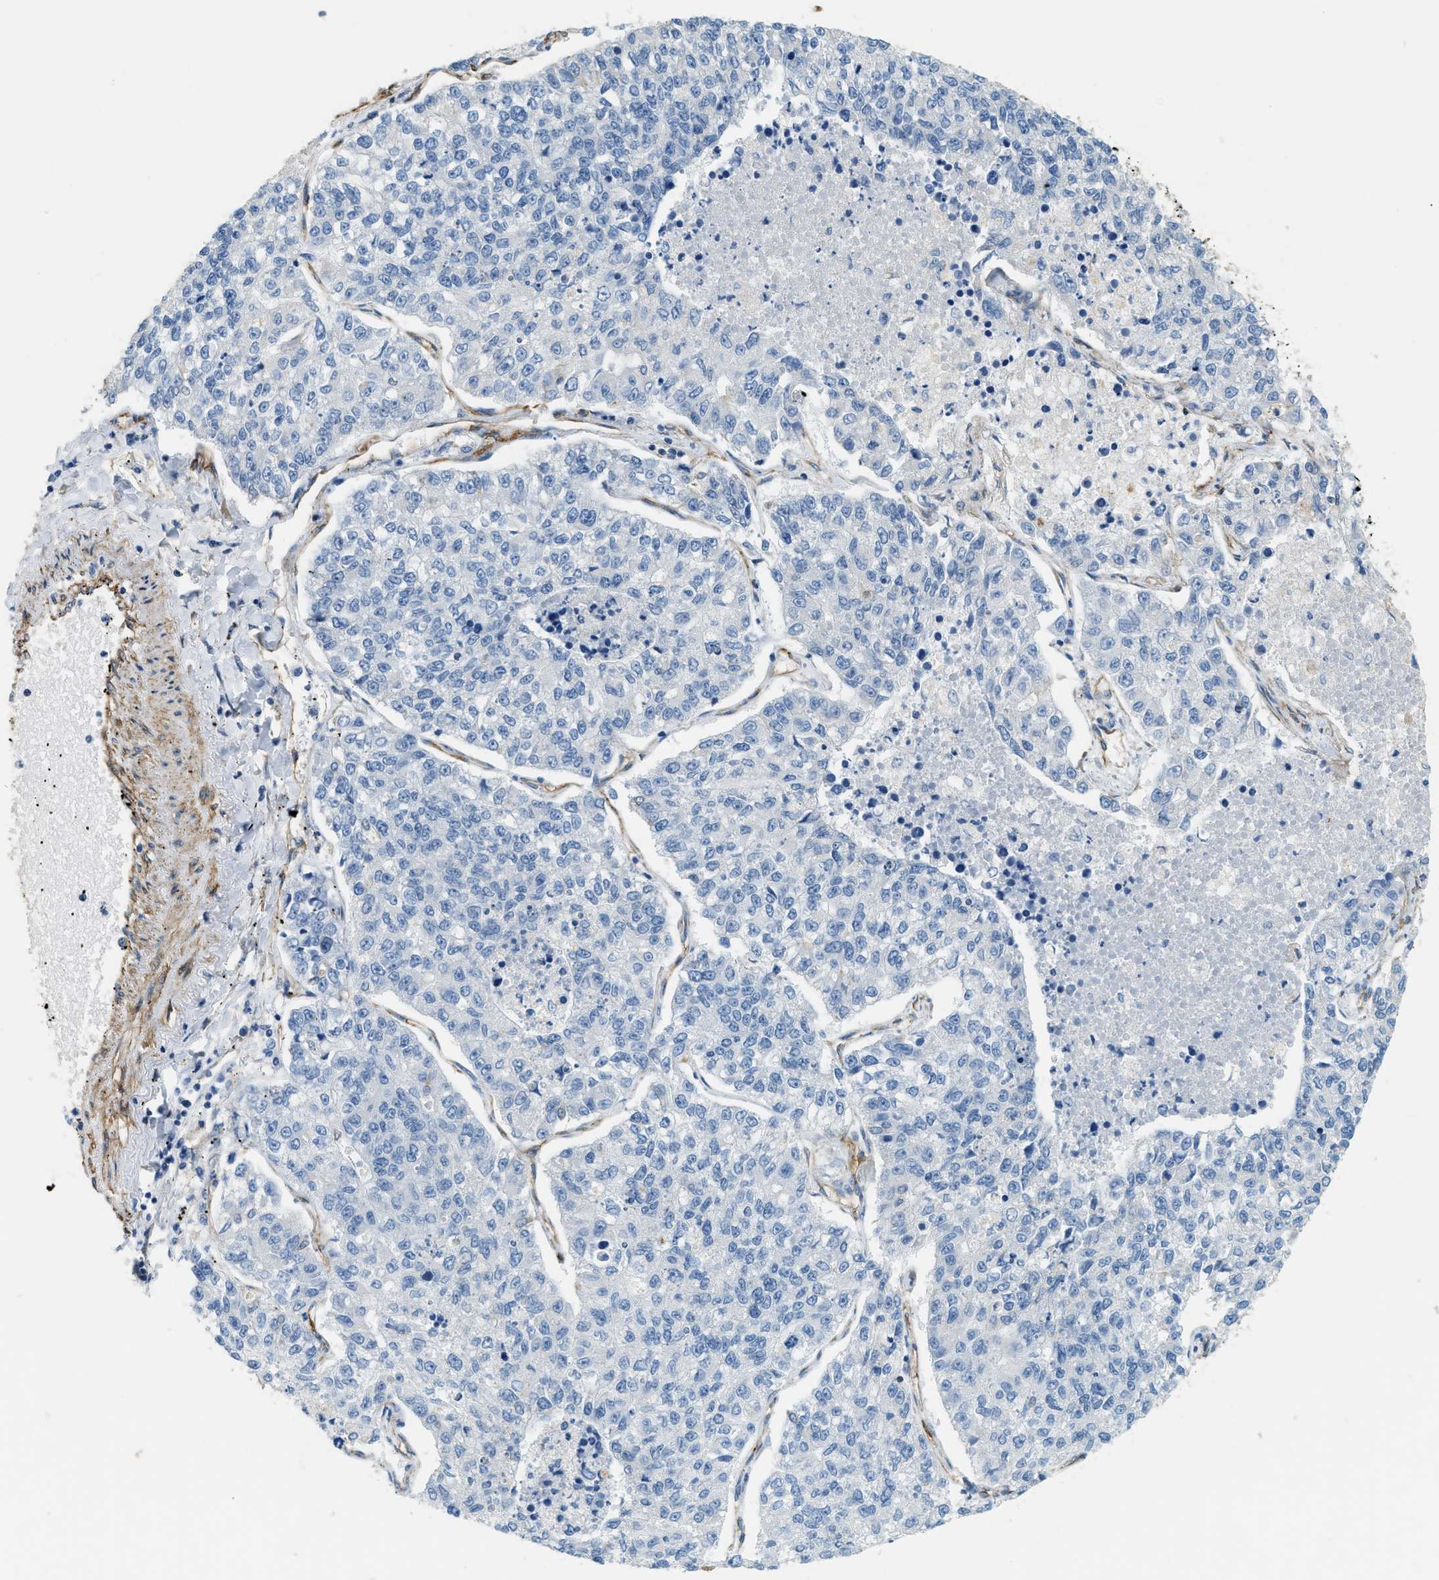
{"staining": {"intensity": "negative", "quantity": "none", "location": "none"}, "tissue": "lung cancer", "cell_type": "Tumor cells", "image_type": "cancer", "snomed": [{"axis": "morphology", "description": "Adenocarcinoma, NOS"}, {"axis": "topography", "description": "Lung"}], "caption": "High magnification brightfield microscopy of lung adenocarcinoma stained with DAB (brown) and counterstained with hematoxylin (blue): tumor cells show no significant positivity.", "gene": "TMEM43", "patient": {"sex": "male", "age": 49}}